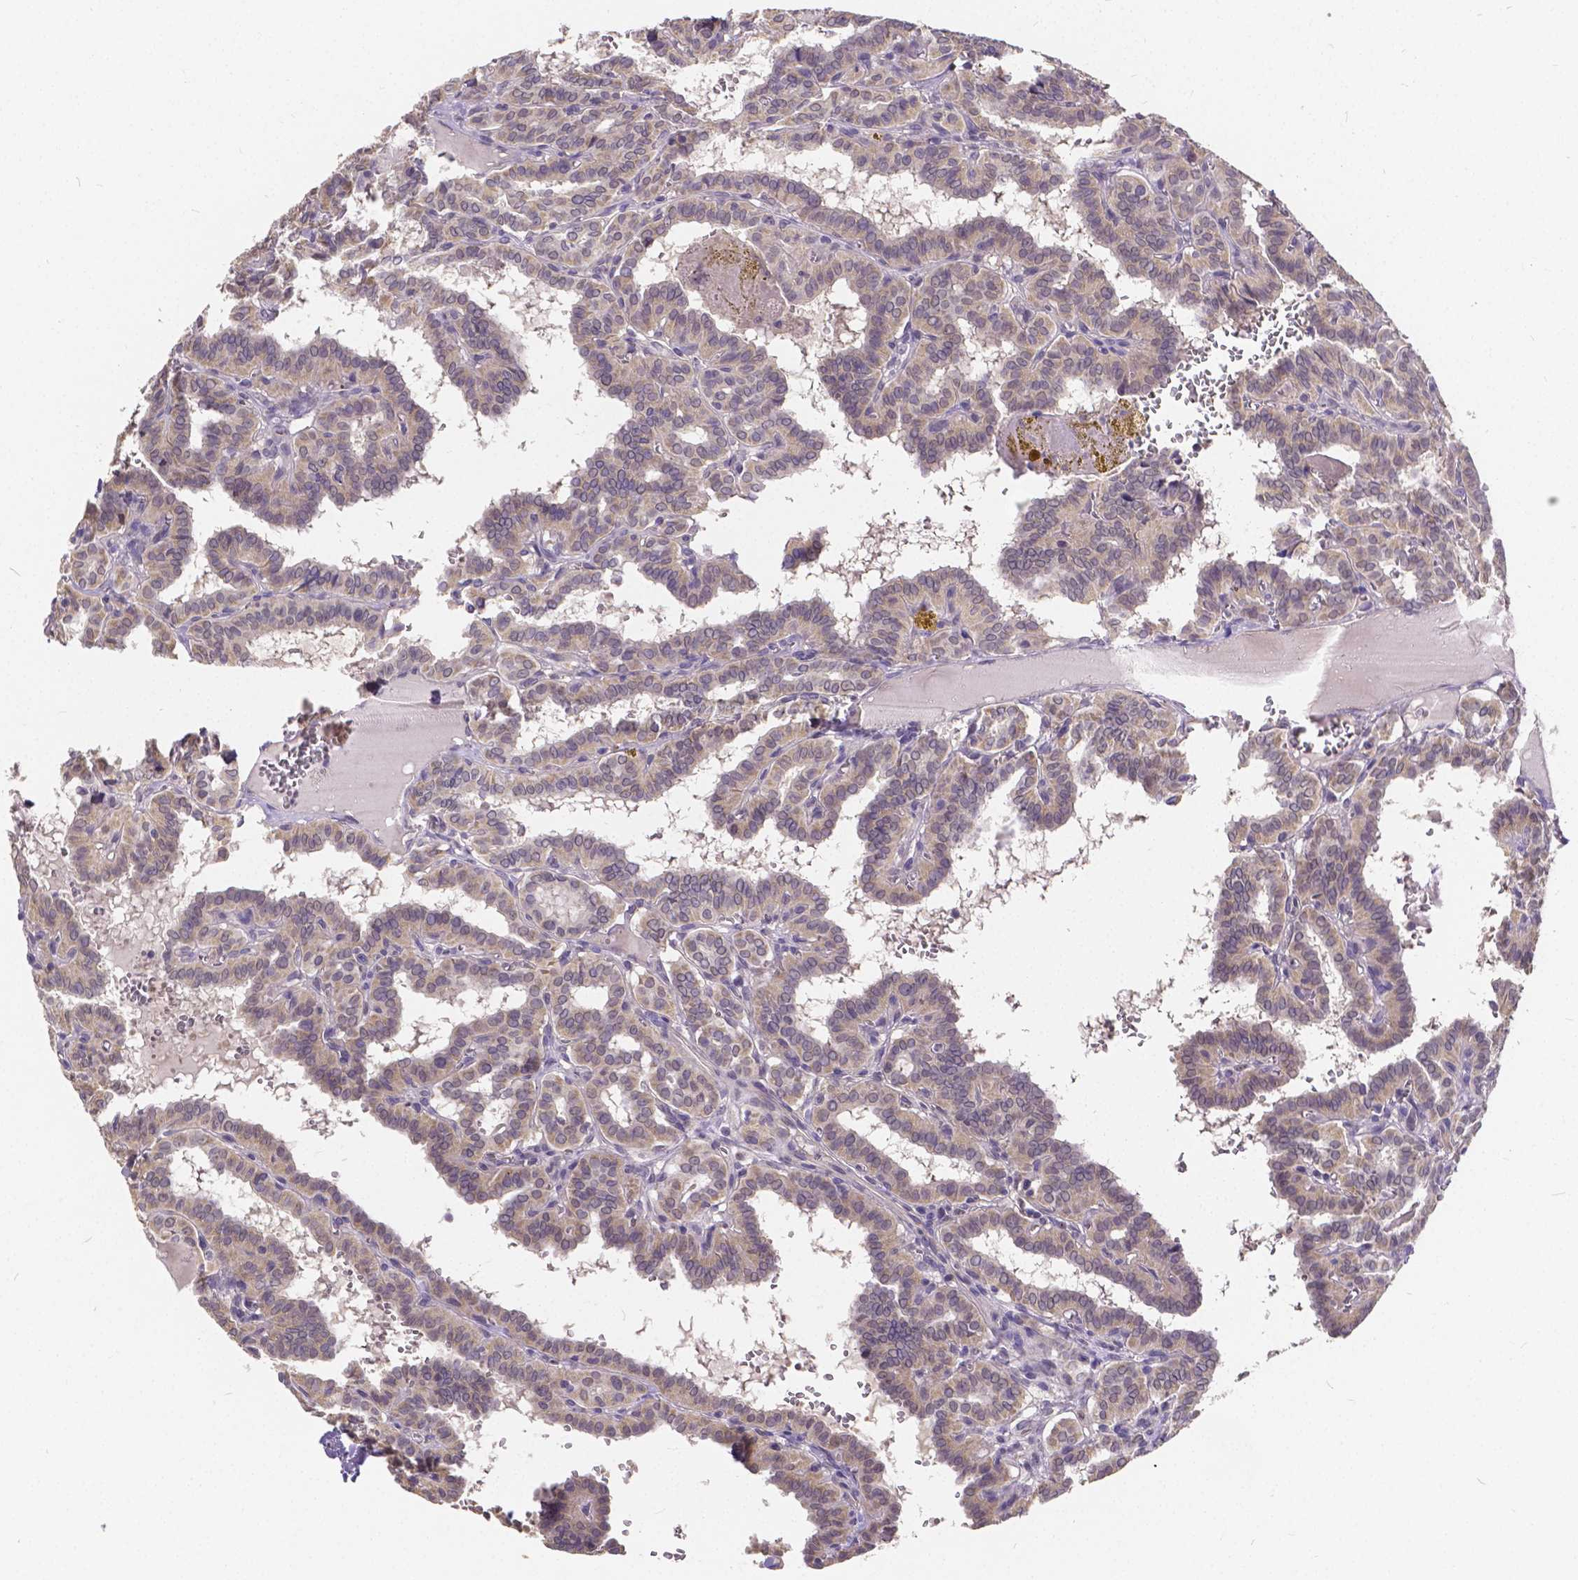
{"staining": {"intensity": "weak", "quantity": "25%-75%", "location": "cytoplasmic/membranous"}, "tissue": "thyroid cancer", "cell_type": "Tumor cells", "image_type": "cancer", "snomed": [{"axis": "morphology", "description": "Papillary adenocarcinoma, NOS"}, {"axis": "topography", "description": "Thyroid gland"}], "caption": "Weak cytoplasmic/membranous protein expression is present in approximately 25%-75% of tumor cells in thyroid cancer.", "gene": "CTNNA2", "patient": {"sex": "female", "age": 21}}